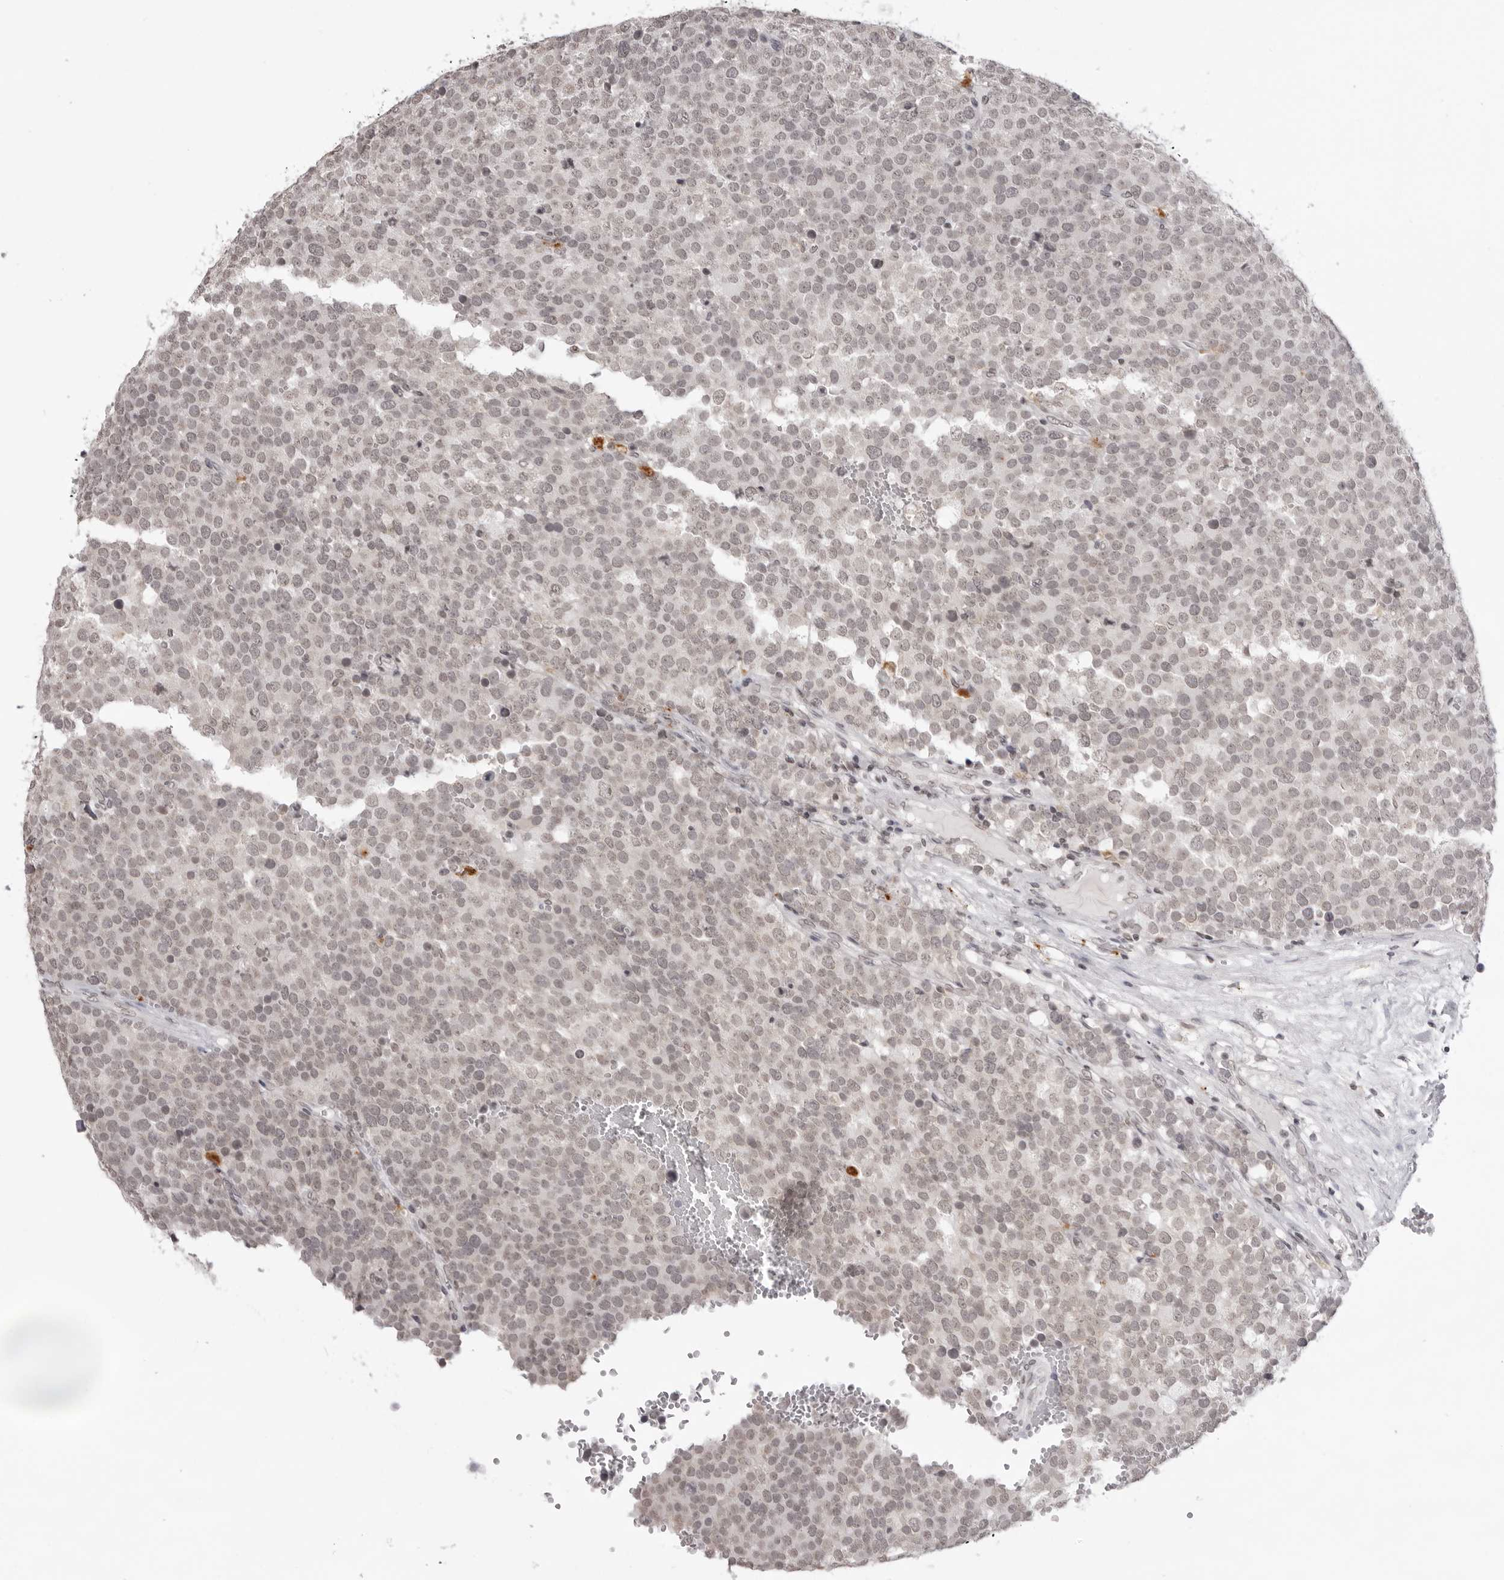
{"staining": {"intensity": "weak", "quantity": "25%-75%", "location": "nuclear"}, "tissue": "testis cancer", "cell_type": "Tumor cells", "image_type": "cancer", "snomed": [{"axis": "morphology", "description": "Seminoma, NOS"}, {"axis": "topography", "description": "Testis"}], "caption": "Immunohistochemistry image of neoplastic tissue: human testis seminoma stained using immunohistochemistry displays low levels of weak protein expression localized specifically in the nuclear of tumor cells, appearing as a nuclear brown color.", "gene": "NTM", "patient": {"sex": "male", "age": 71}}